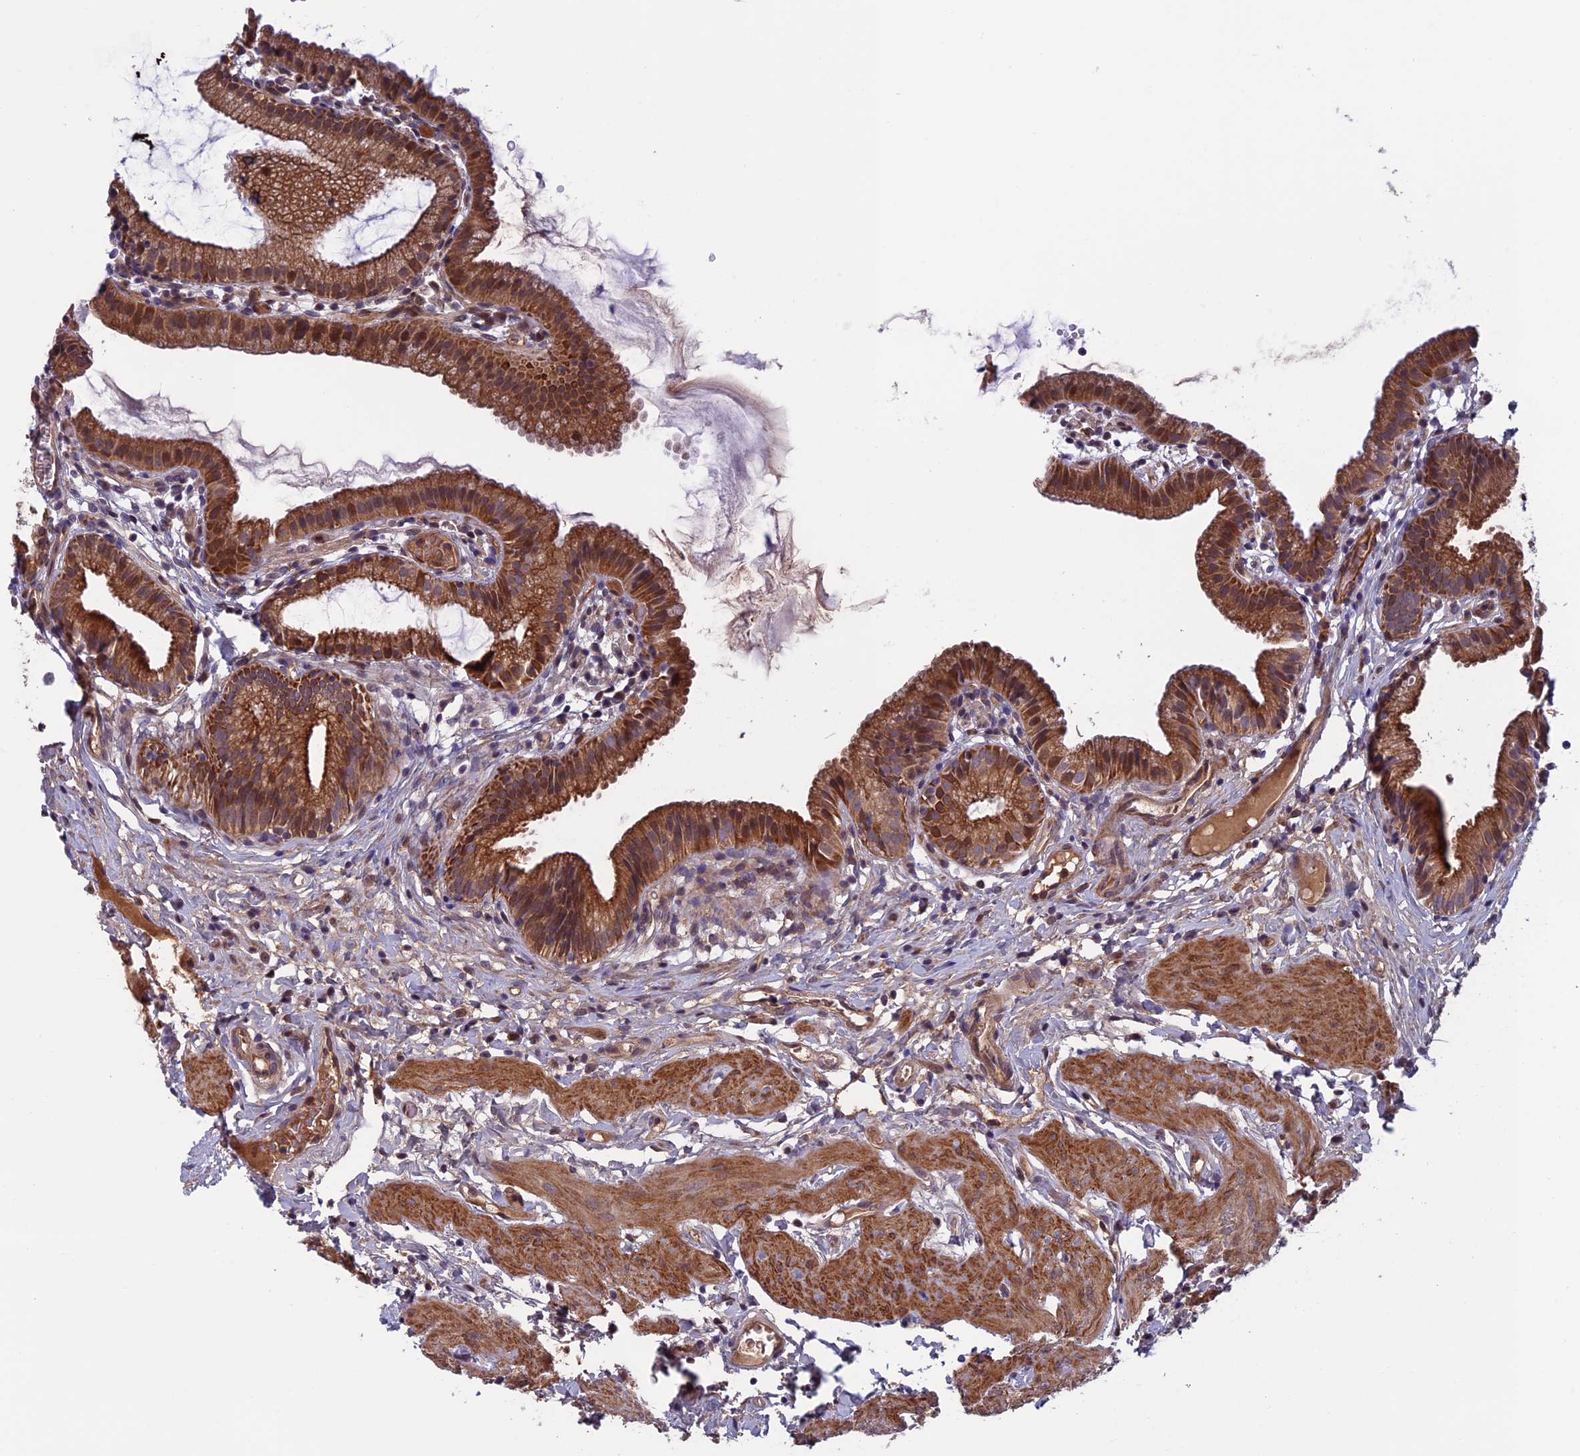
{"staining": {"intensity": "strong", "quantity": ">75%", "location": "cytoplasmic/membranous"}, "tissue": "gallbladder", "cell_type": "Glandular cells", "image_type": "normal", "snomed": [{"axis": "morphology", "description": "Normal tissue, NOS"}, {"axis": "topography", "description": "Gallbladder"}], "caption": "Glandular cells demonstrate strong cytoplasmic/membranous expression in approximately >75% of cells in benign gallbladder.", "gene": "FADS1", "patient": {"sex": "female", "age": 46}}